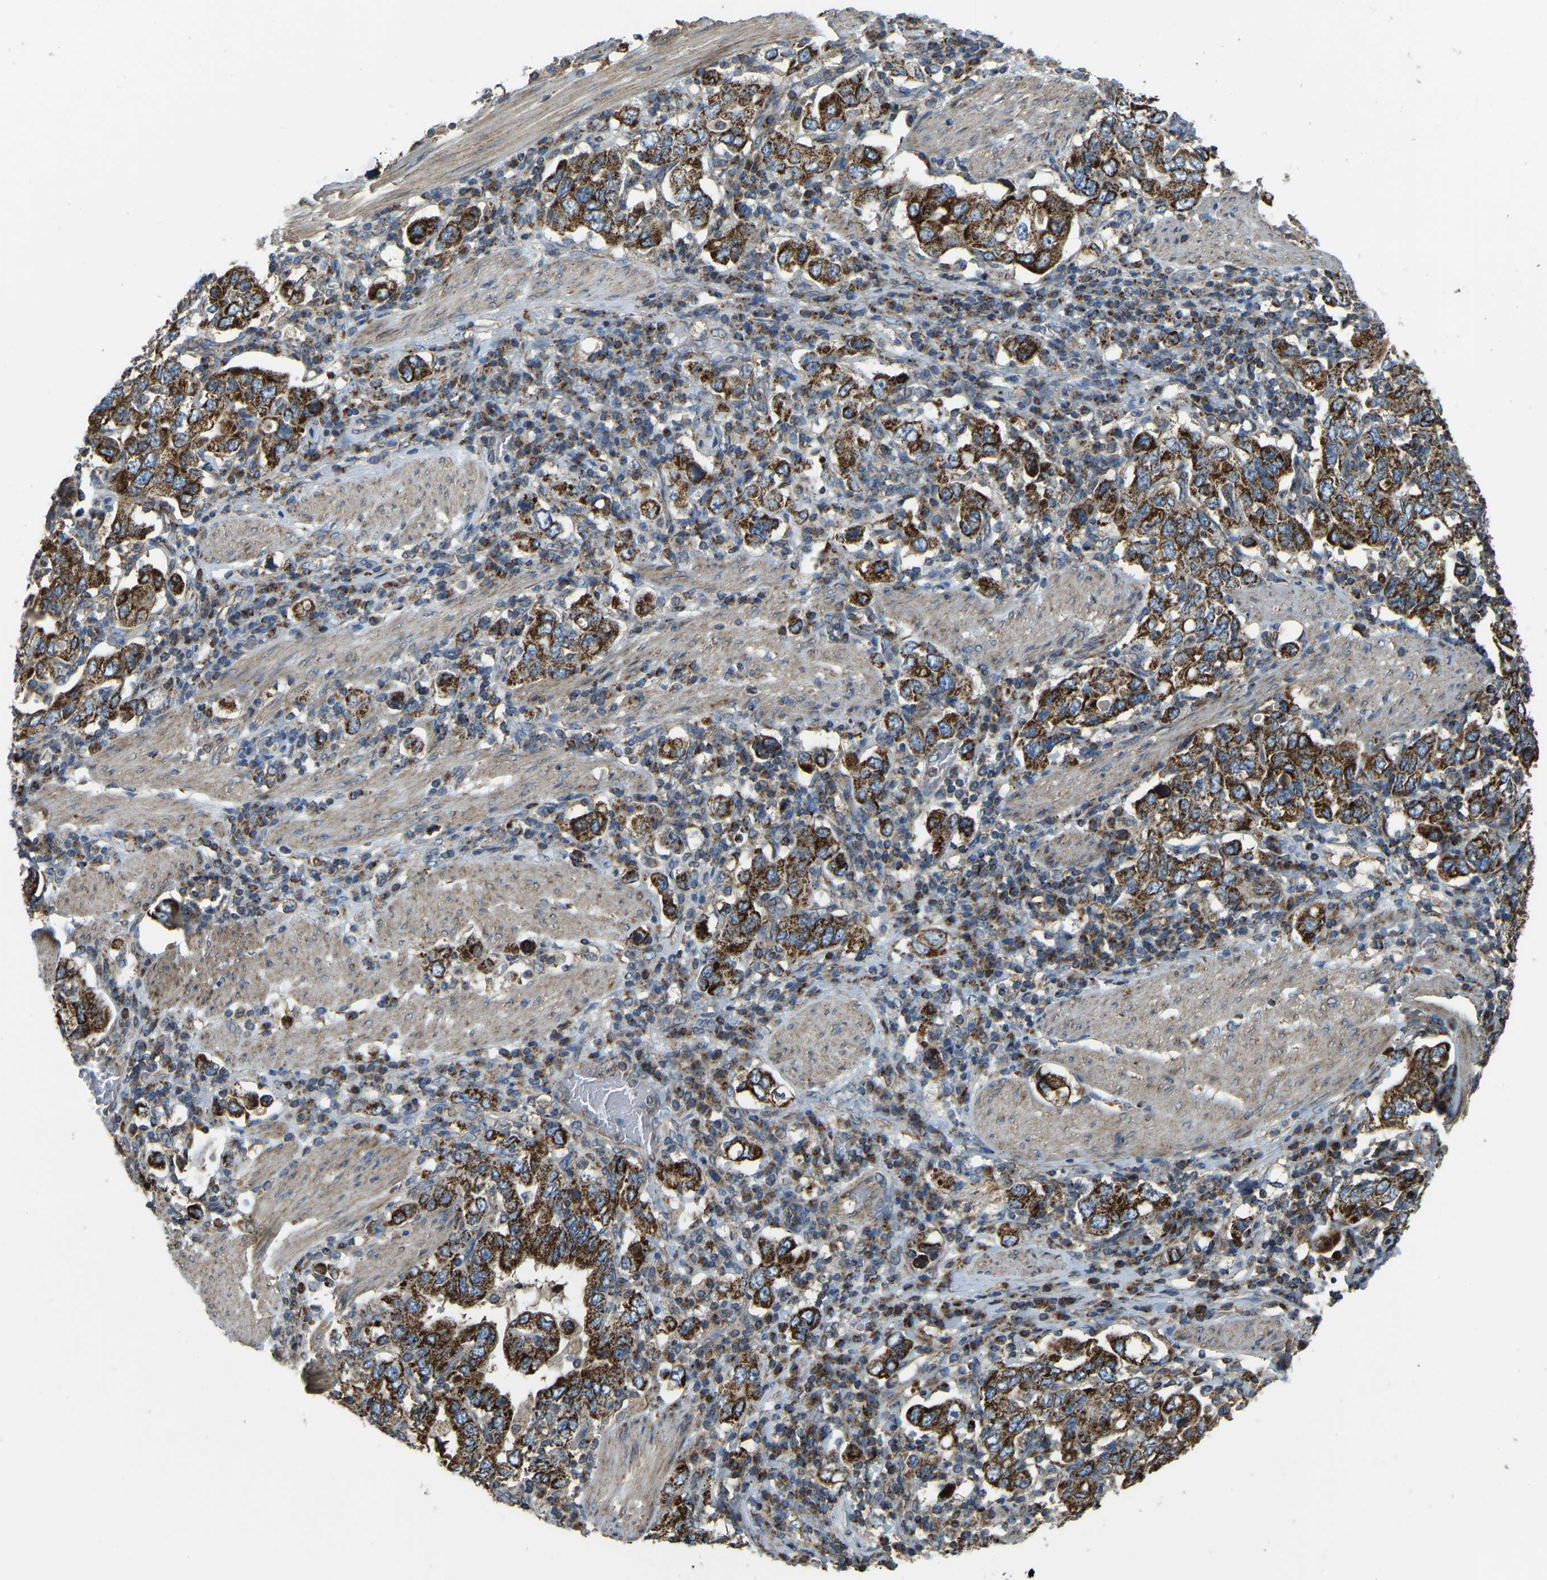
{"staining": {"intensity": "strong", "quantity": ">75%", "location": "cytoplasmic/membranous"}, "tissue": "stomach cancer", "cell_type": "Tumor cells", "image_type": "cancer", "snomed": [{"axis": "morphology", "description": "Adenocarcinoma, NOS"}, {"axis": "topography", "description": "Stomach, upper"}], "caption": "This is a photomicrograph of immunohistochemistry (IHC) staining of stomach cancer, which shows strong staining in the cytoplasmic/membranous of tumor cells.", "gene": "PSMD7", "patient": {"sex": "male", "age": 62}}